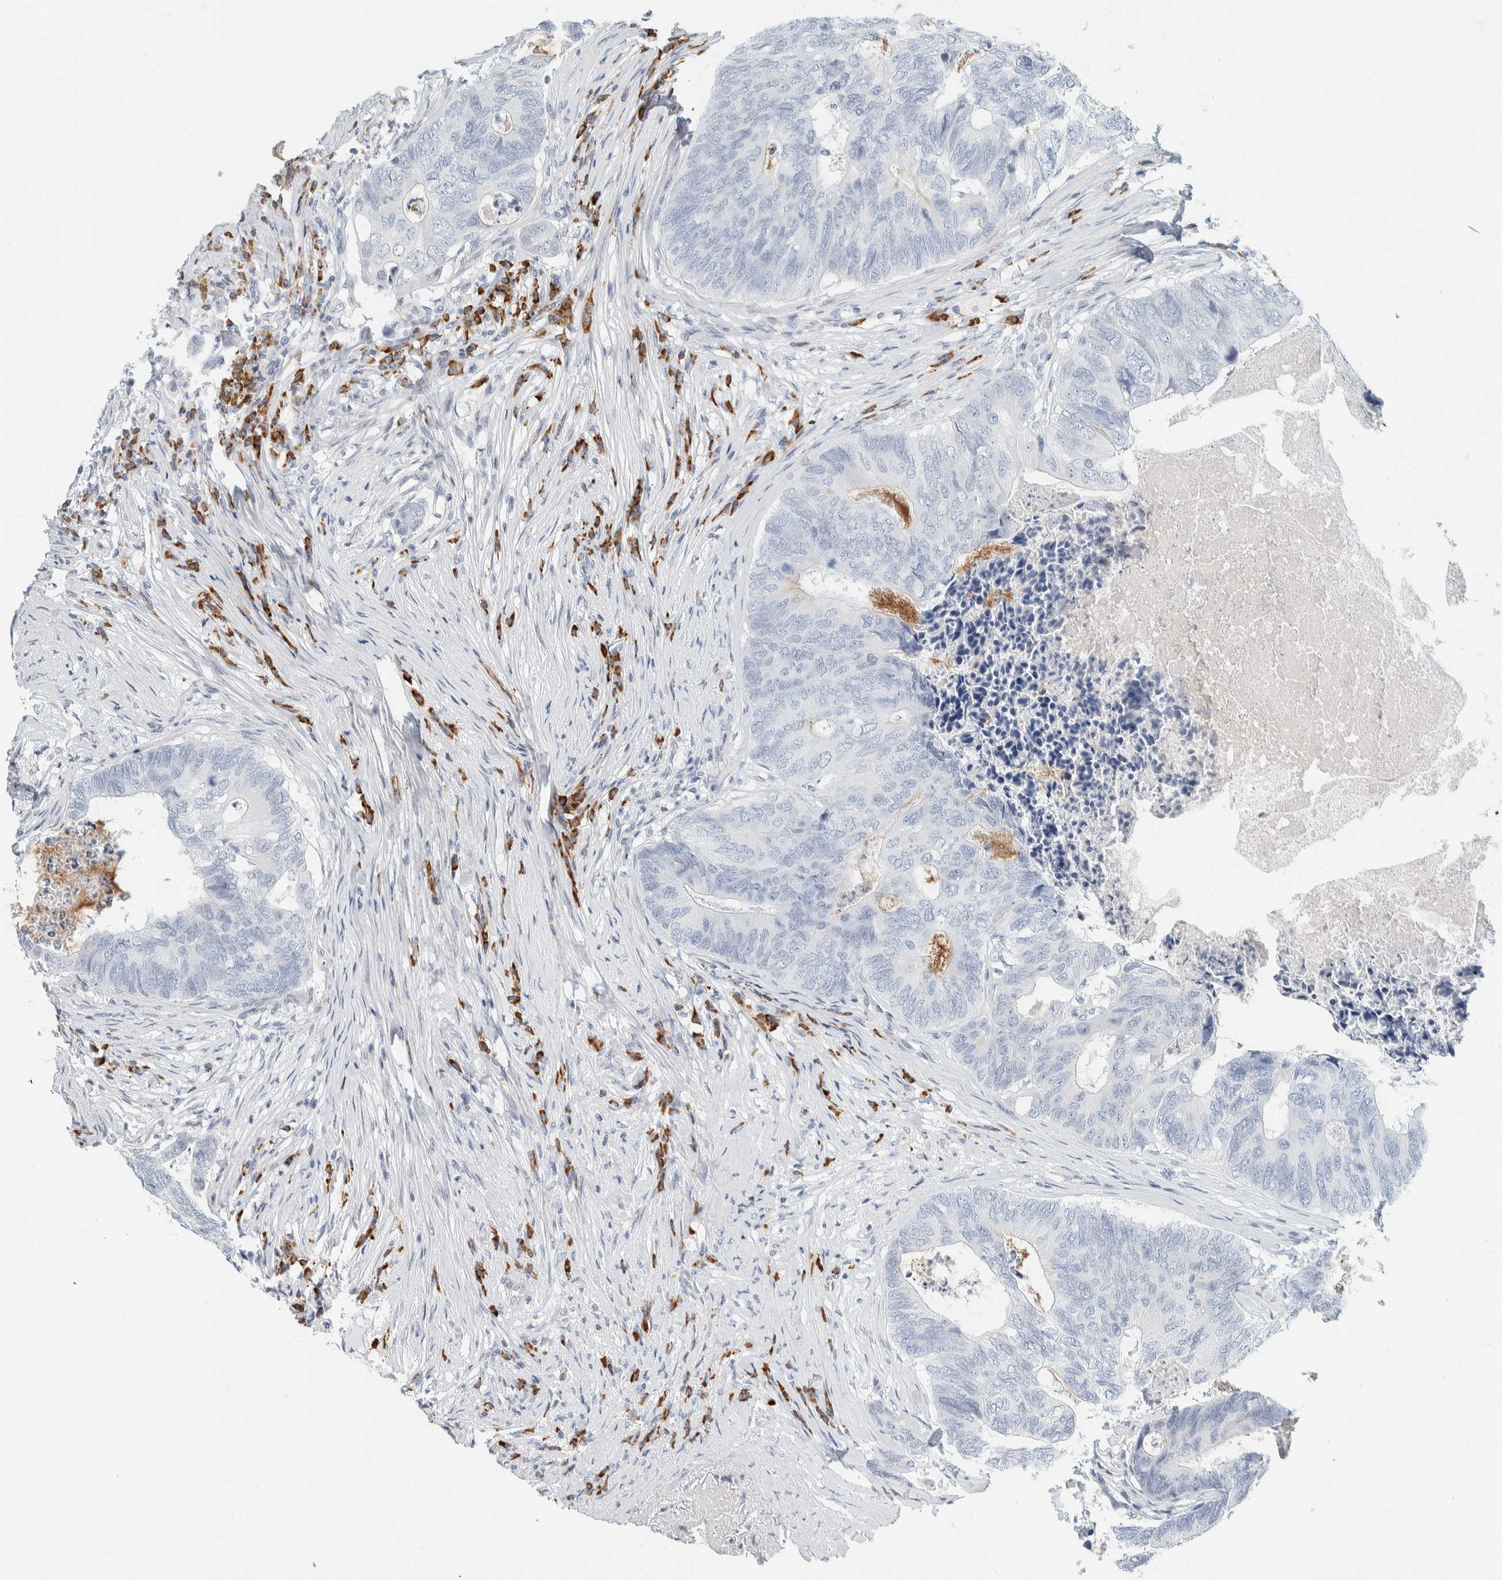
{"staining": {"intensity": "negative", "quantity": "none", "location": "none"}, "tissue": "colorectal cancer", "cell_type": "Tumor cells", "image_type": "cancer", "snomed": [{"axis": "morphology", "description": "Adenocarcinoma, NOS"}, {"axis": "topography", "description": "Colon"}], "caption": "Immunohistochemistry (IHC) of colorectal cancer shows no staining in tumor cells. (DAB immunohistochemistry, high magnification).", "gene": "ARHGAP27", "patient": {"sex": "female", "age": 67}}